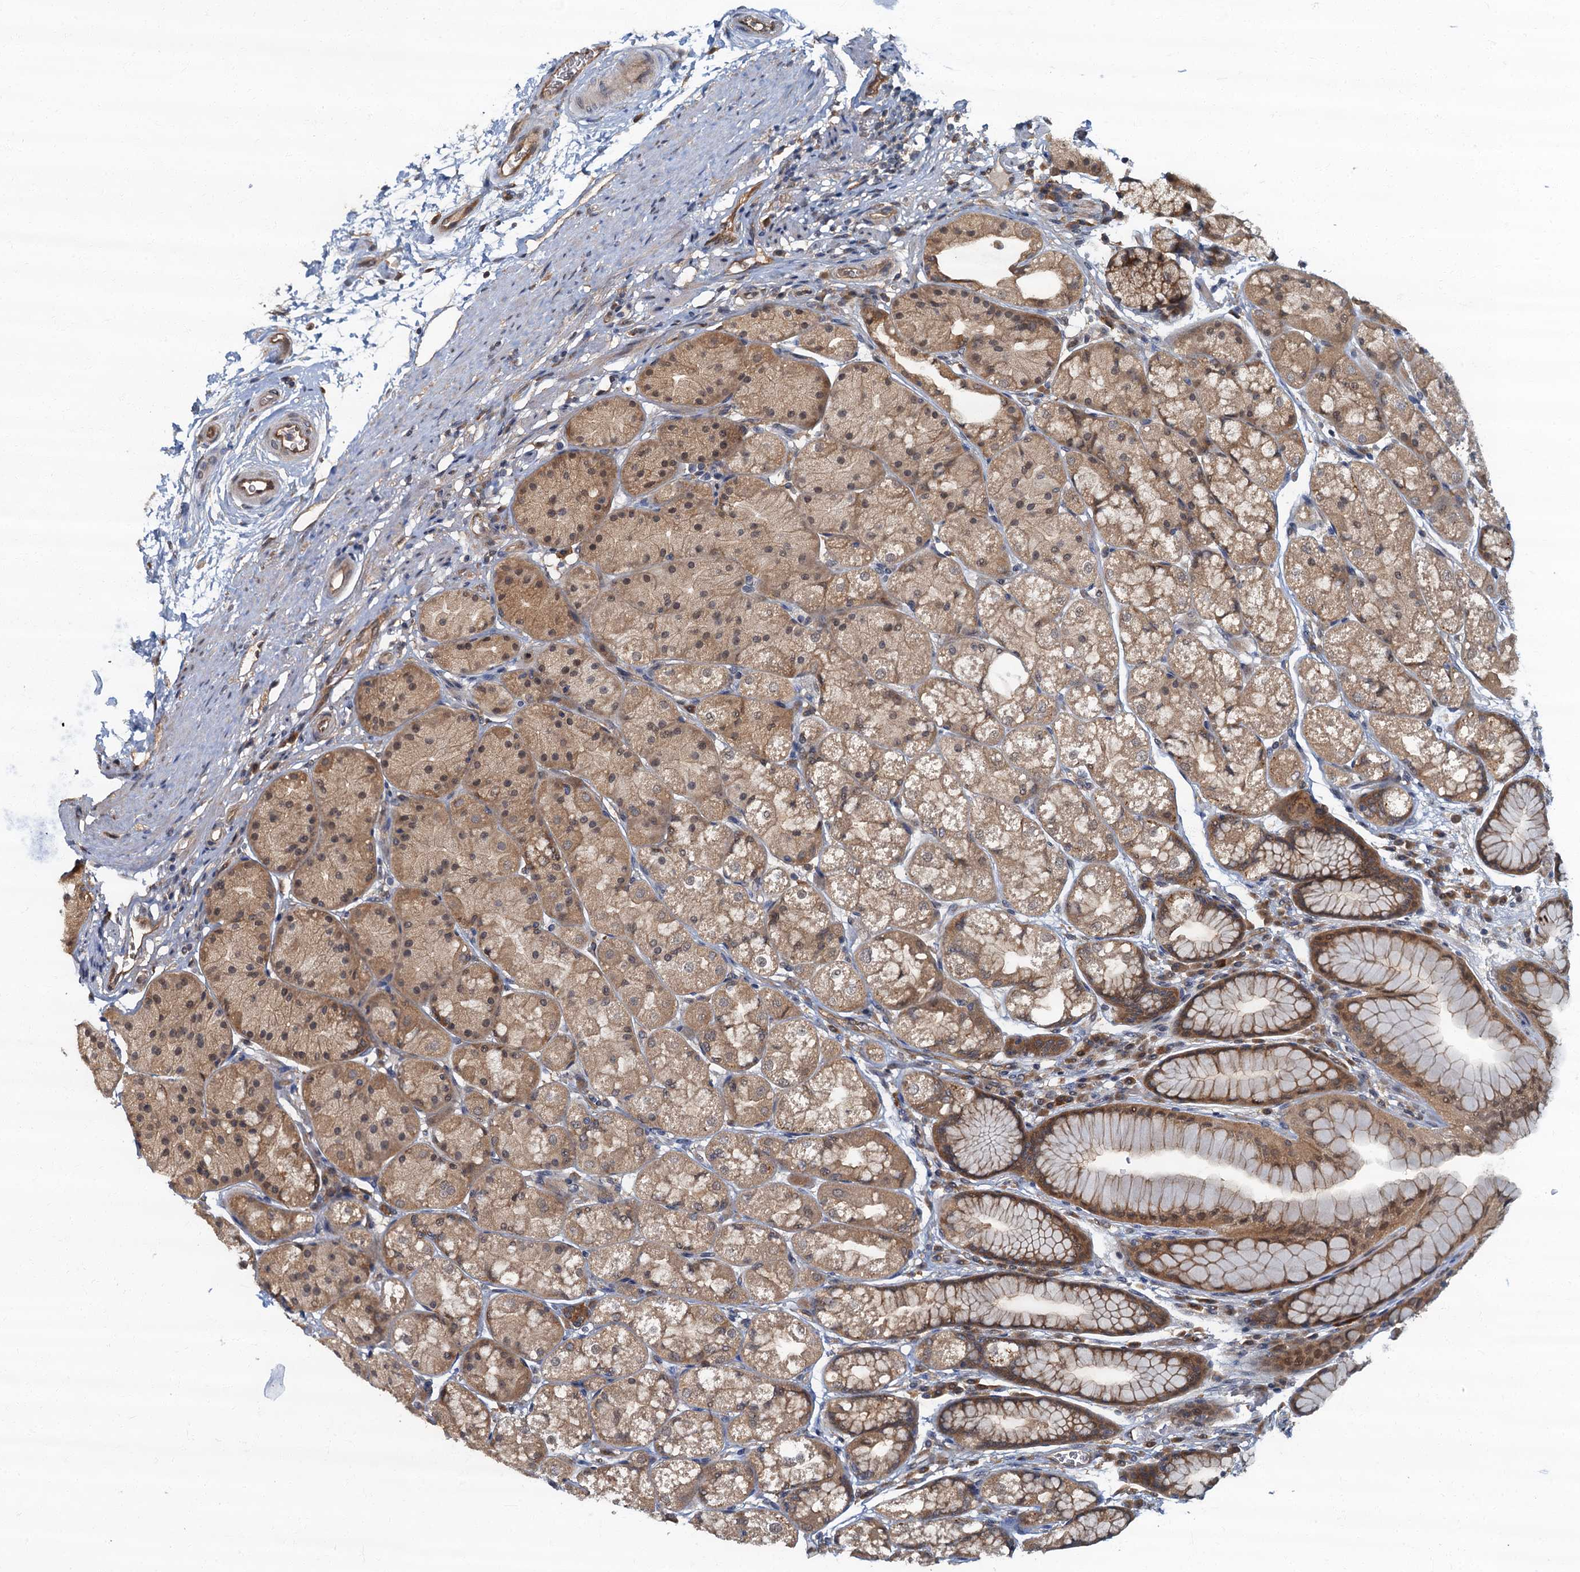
{"staining": {"intensity": "moderate", "quantity": ">75%", "location": "cytoplasmic/membranous,nuclear"}, "tissue": "stomach", "cell_type": "Glandular cells", "image_type": "normal", "snomed": [{"axis": "morphology", "description": "Normal tissue, NOS"}, {"axis": "topography", "description": "Stomach"}], "caption": "Approximately >75% of glandular cells in benign stomach show moderate cytoplasmic/membranous,nuclear protein positivity as visualized by brown immunohistochemical staining.", "gene": "TBCK", "patient": {"sex": "male", "age": 57}}